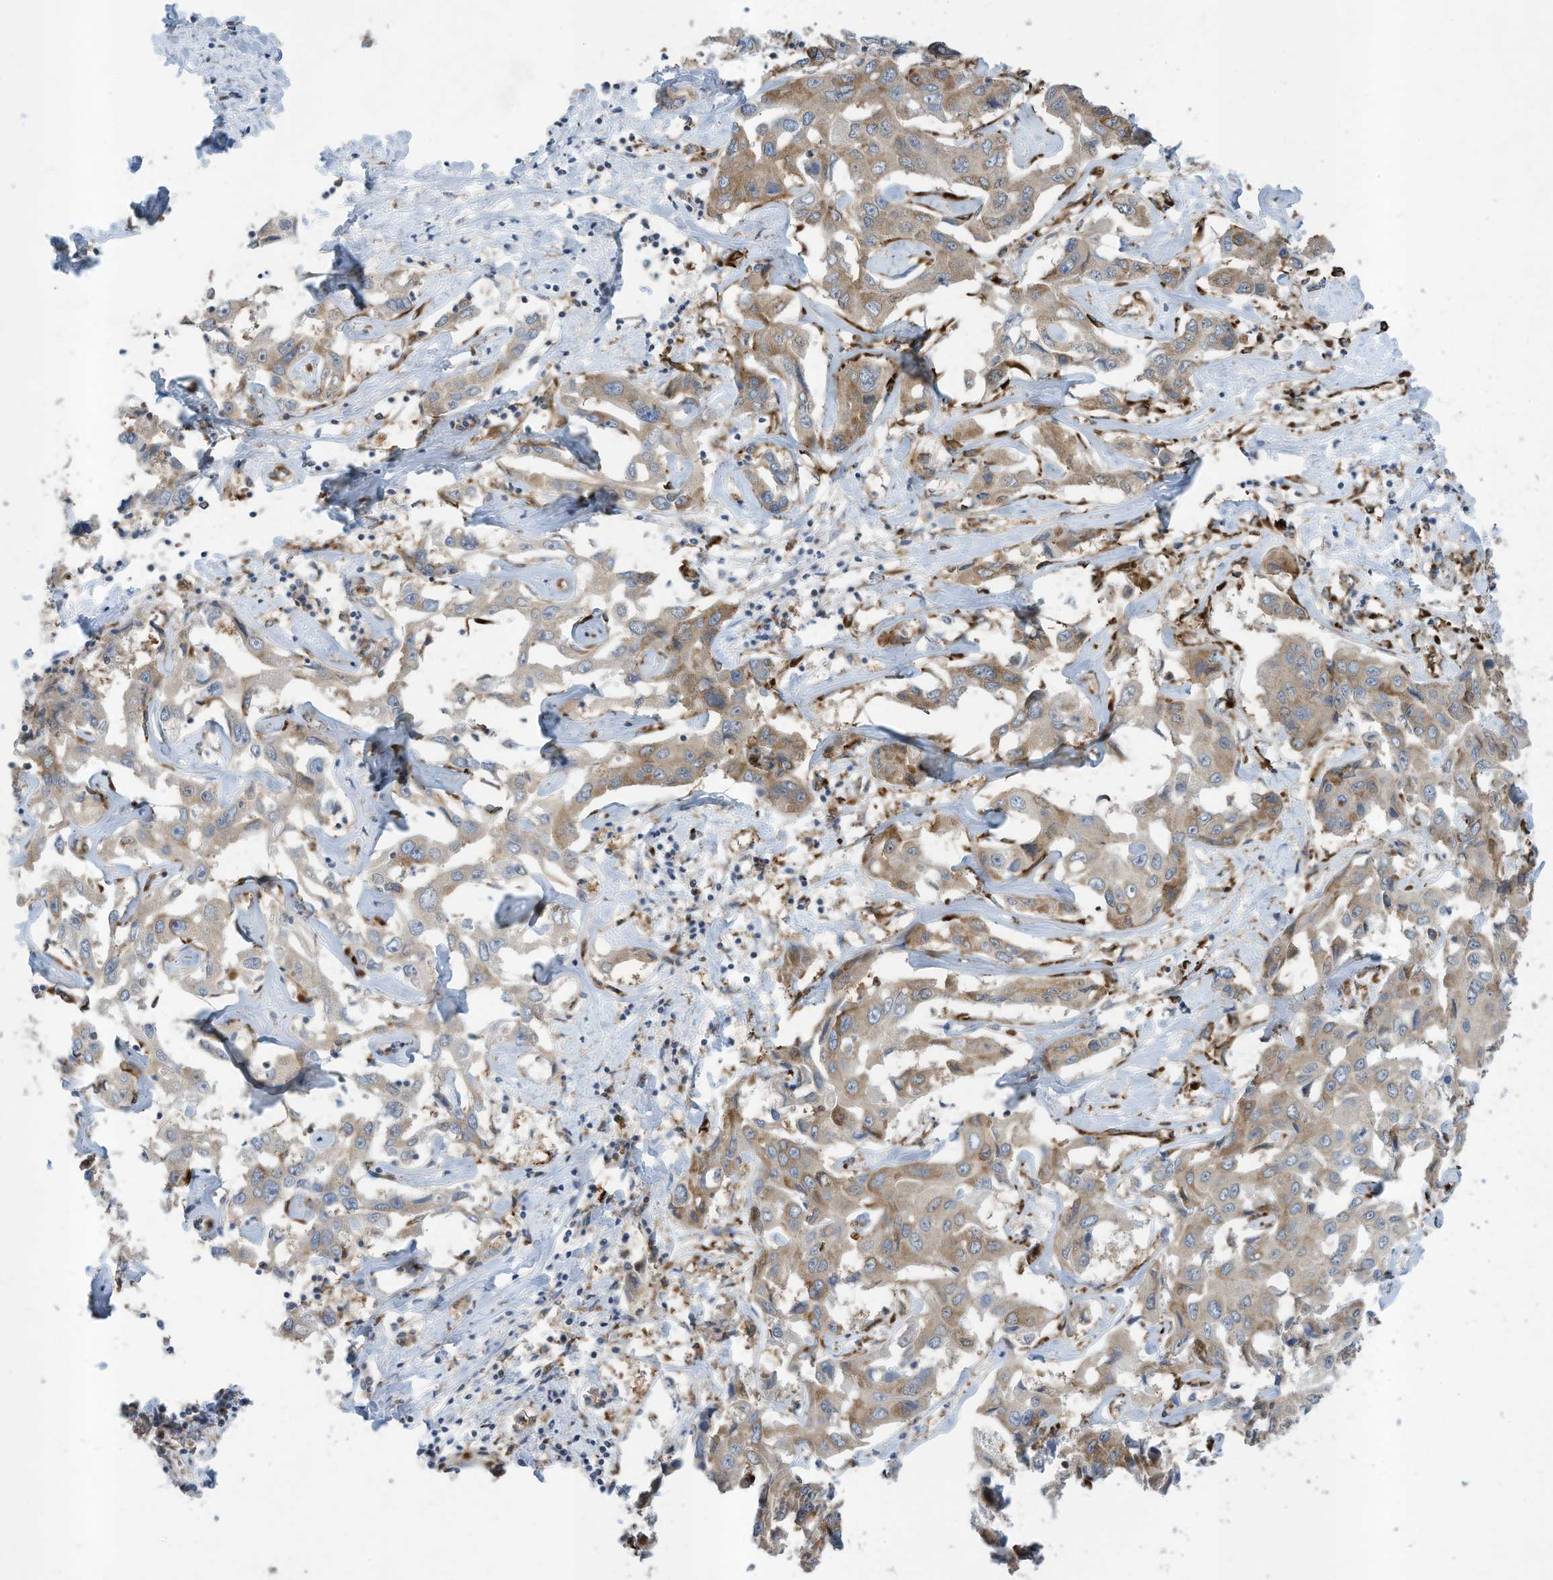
{"staining": {"intensity": "weak", "quantity": "25%-75%", "location": "cytoplasmic/membranous"}, "tissue": "liver cancer", "cell_type": "Tumor cells", "image_type": "cancer", "snomed": [{"axis": "morphology", "description": "Cholangiocarcinoma"}, {"axis": "topography", "description": "Liver"}], "caption": "Cholangiocarcinoma (liver) tissue displays weak cytoplasmic/membranous positivity in approximately 25%-75% of tumor cells (IHC, brightfield microscopy, high magnification).", "gene": "ZBTB45", "patient": {"sex": "male", "age": 59}}